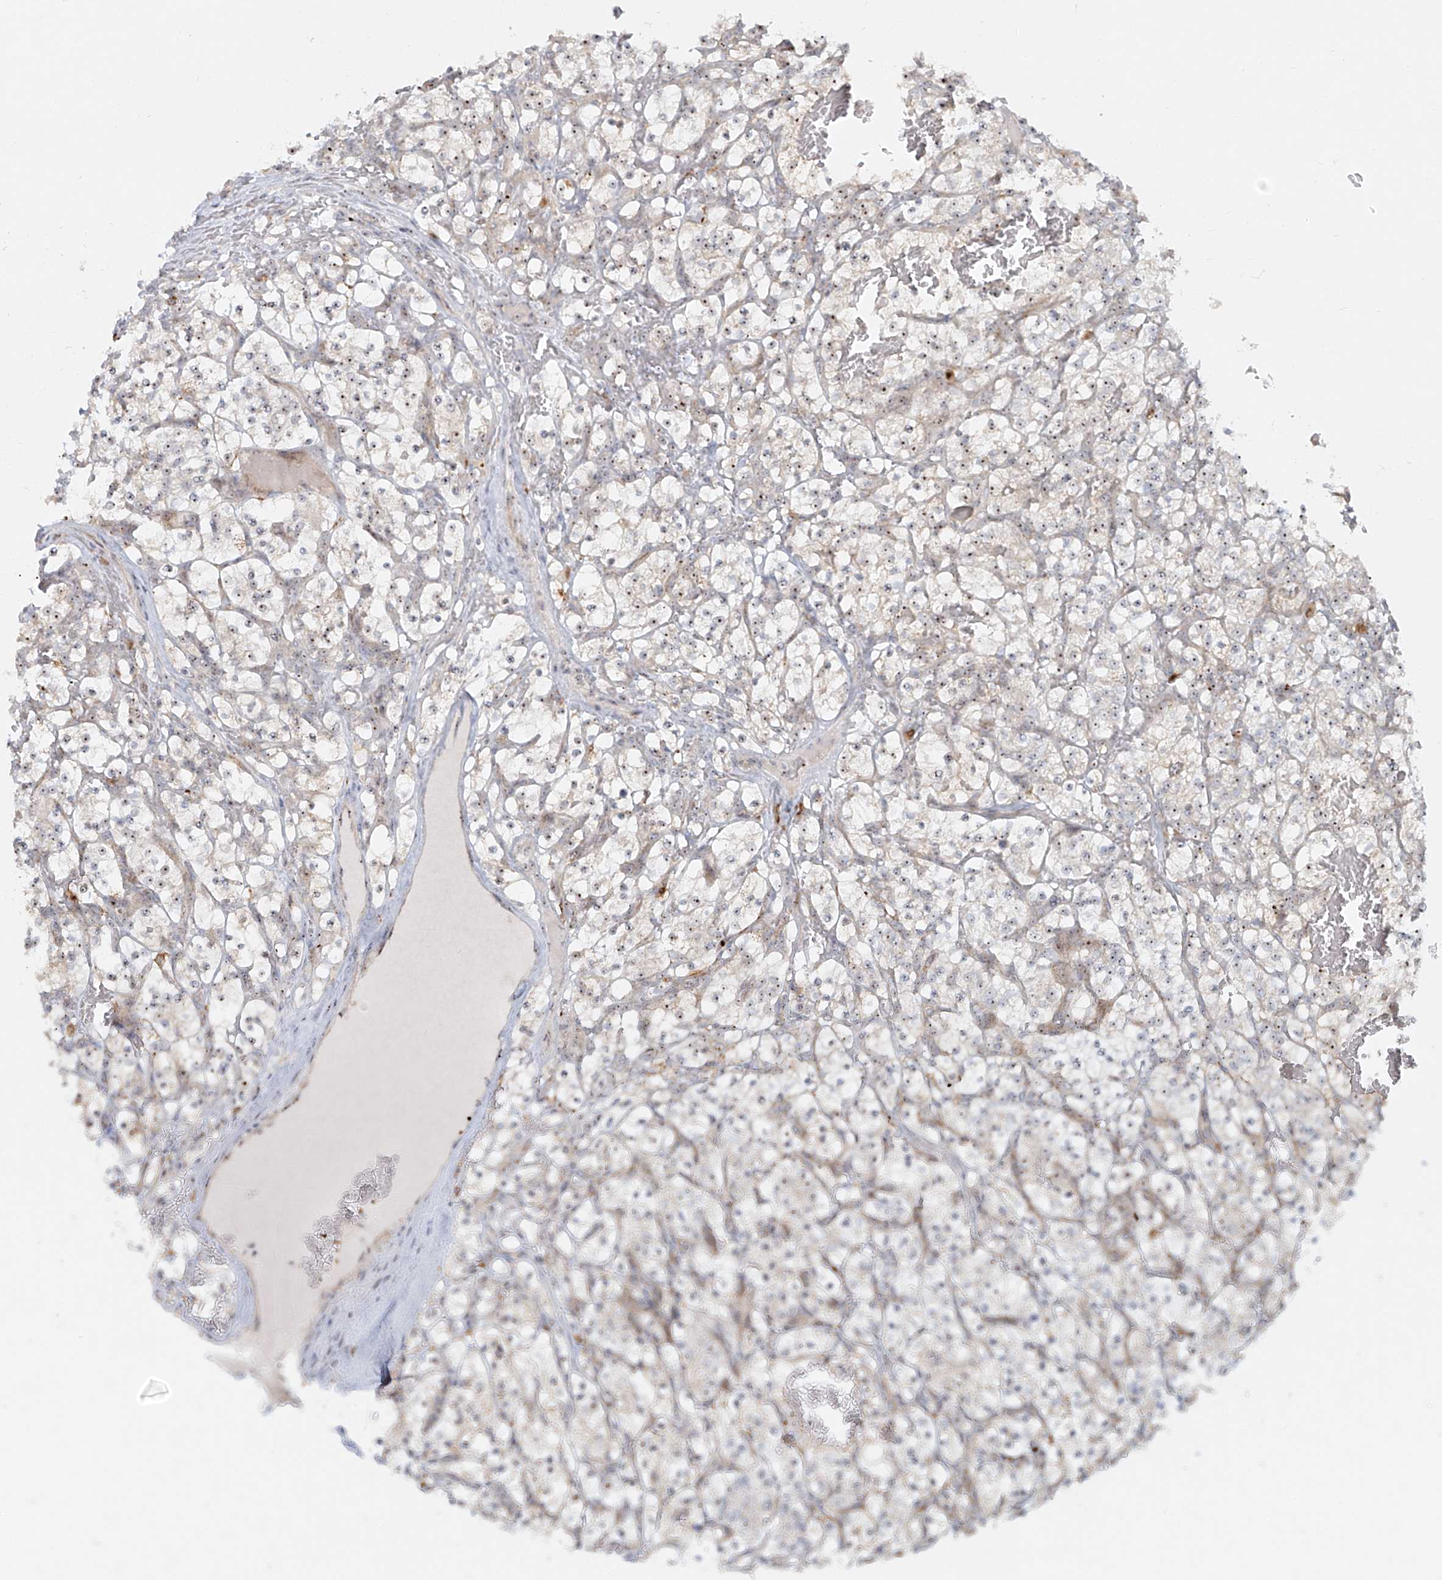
{"staining": {"intensity": "weak", "quantity": ">75%", "location": "nuclear"}, "tissue": "renal cancer", "cell_type": "Tumor cells", "image_type": "cancer", "snomed": [{"axis": "morphology", "description": "Adenocarcinoma, NOS"}, {"axis": "topography", "description": "Kidney"}], "caption": "The micrograph shows immunohistochemical staining of renal adenocarcinoma. There is weak nuclear staining is present in about >75% of tumor cells.", "gene": "BYSL", "patient": {"sex": "female", "age": 57}}